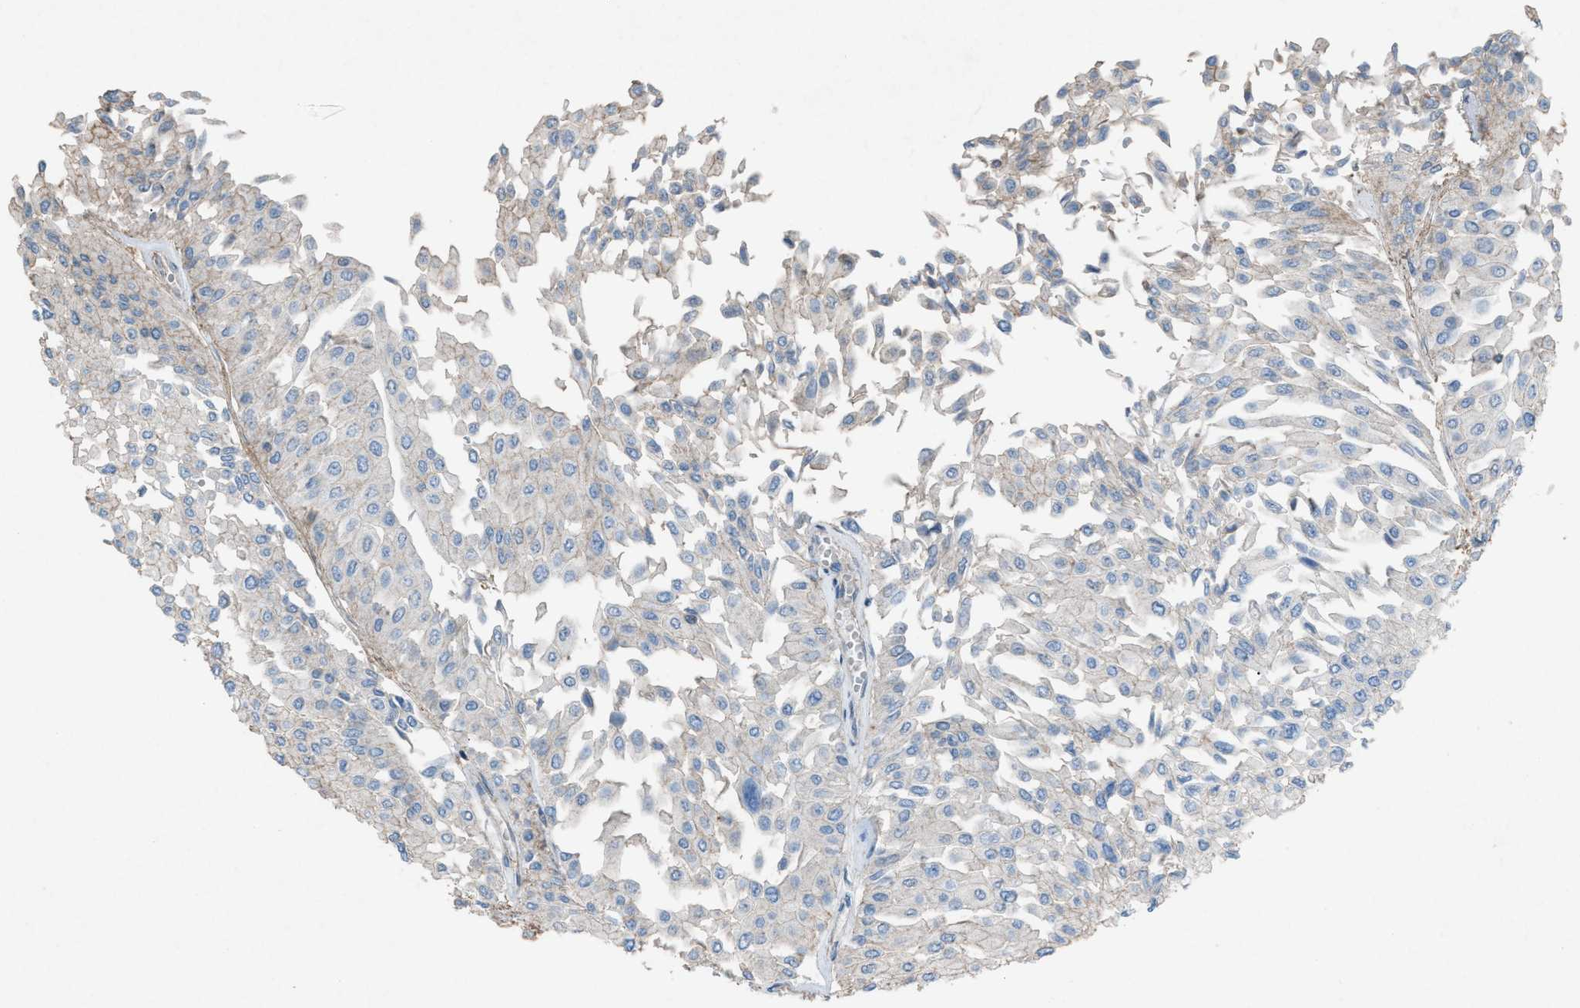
{"staining": {"intensity": "weak", "quantity": "<25%", "location": "cytoplasmic/membranous"}, "tissue": "urothelial cancer", "cell_type": "Tumor cells", "image_type": "cancer", "snomed": [{"axis": "morphology", "description": "Urothelial carcinoma, Low grade"}, {"axis": "topography", "description": "Urinary bladder"}], "caption": "The histopathology image exhibits no staining of tumor cells in urothelial cancer.", "gene": "NCK2", "patient": {"sex": "male", "age": 67}}